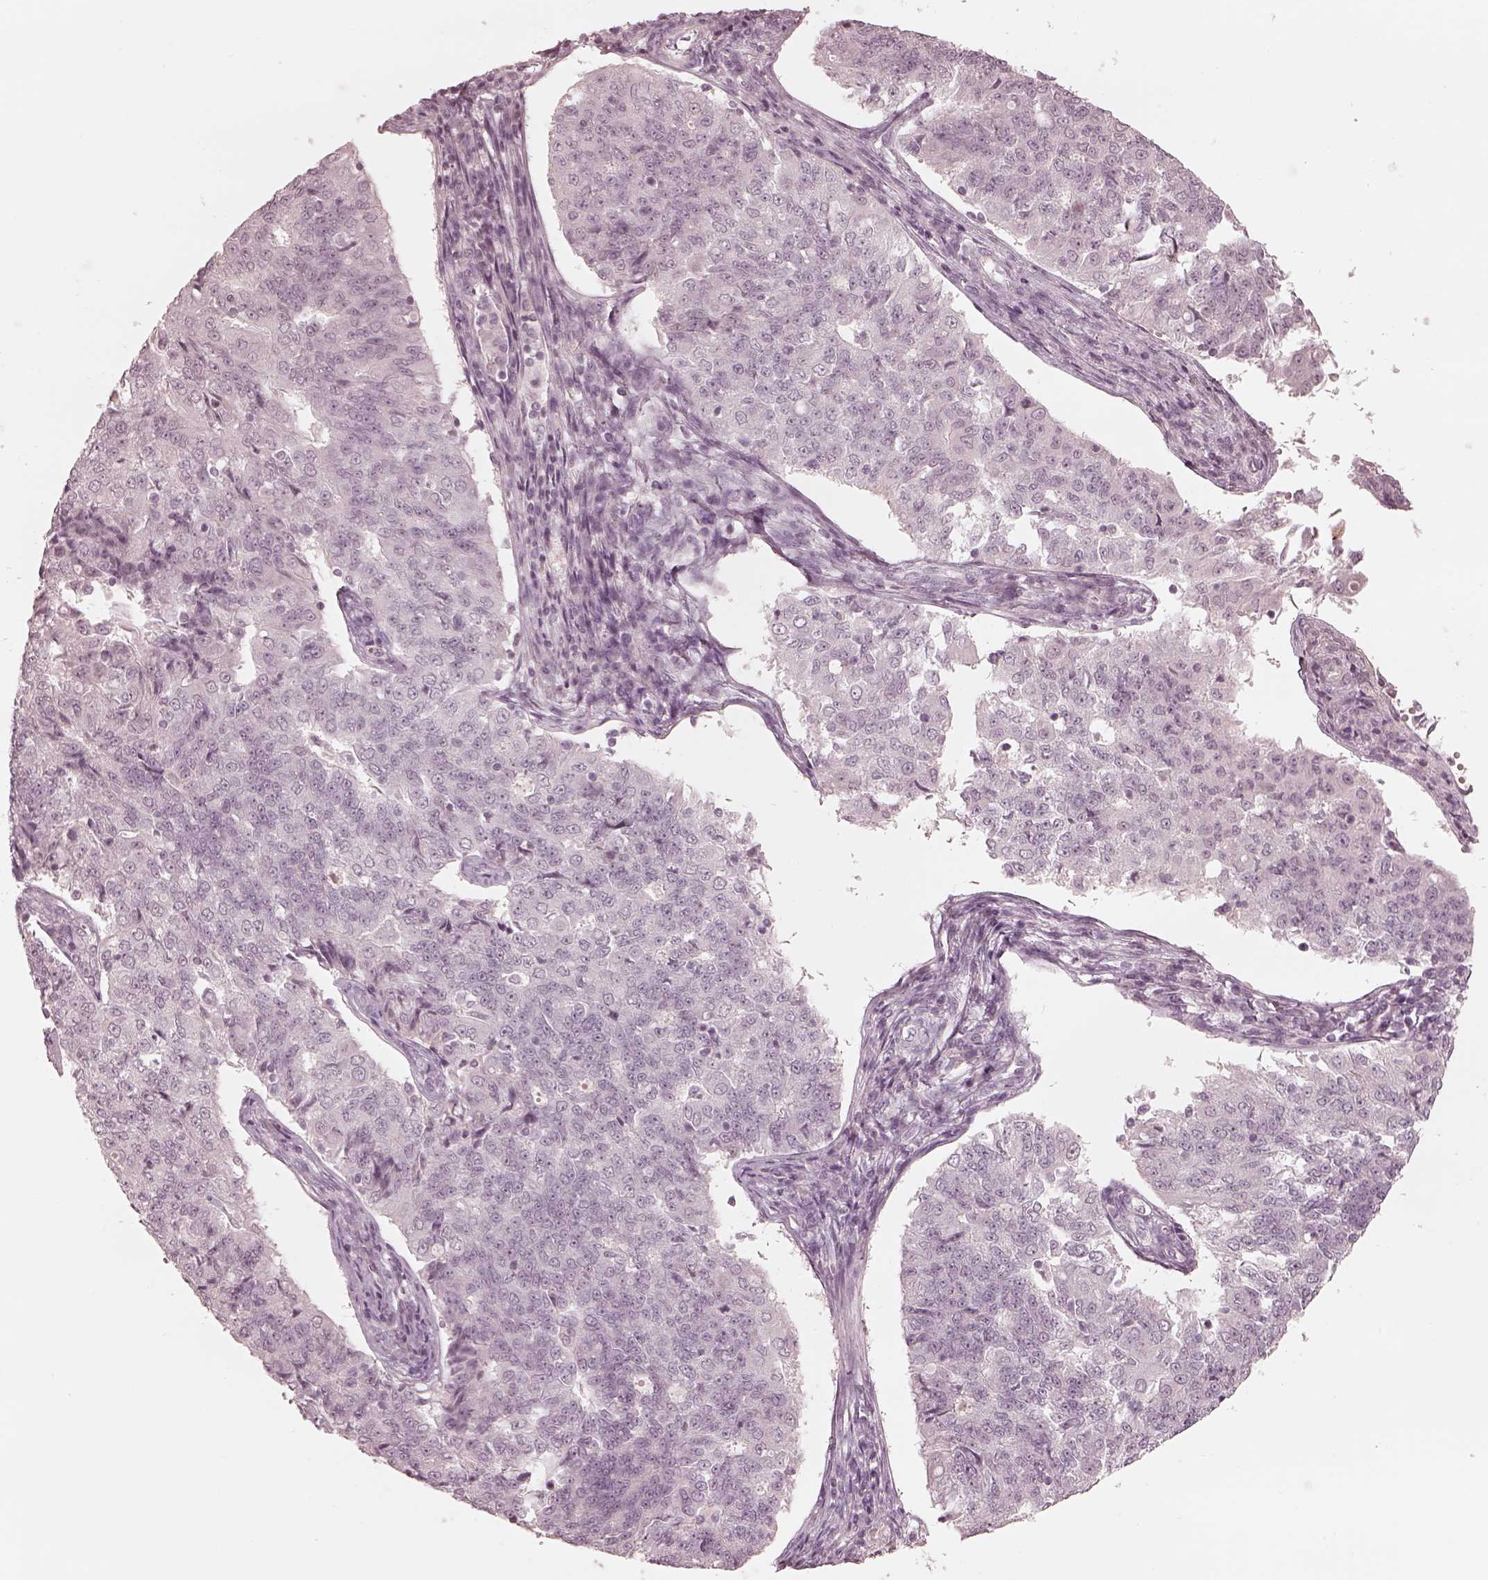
{"staining": {"intensity": "negative", "quantity": "none", "location": "none"}, "tissue": "endometrial cancer", "cell_type": "Tumor cells", "image_type": "cancer", "snomed": [{"axis": "morphology", "description": "Adenocarcinoma, NOS"}, {"axis": "topography", "description": "Endometrium"}], "caption": "Immunohistochemistry (IHC) photomicrograph of human endometrial adenocarcinoma stained for a protein (brown), which reveals no positivity in tumor cells. (DAB (3,3'-diaminobenzidine) IHC visualized using brightfield microscopy, high magnification).", "gene": "ADRB3", "patient": {"sex": "female", "age": 43}}